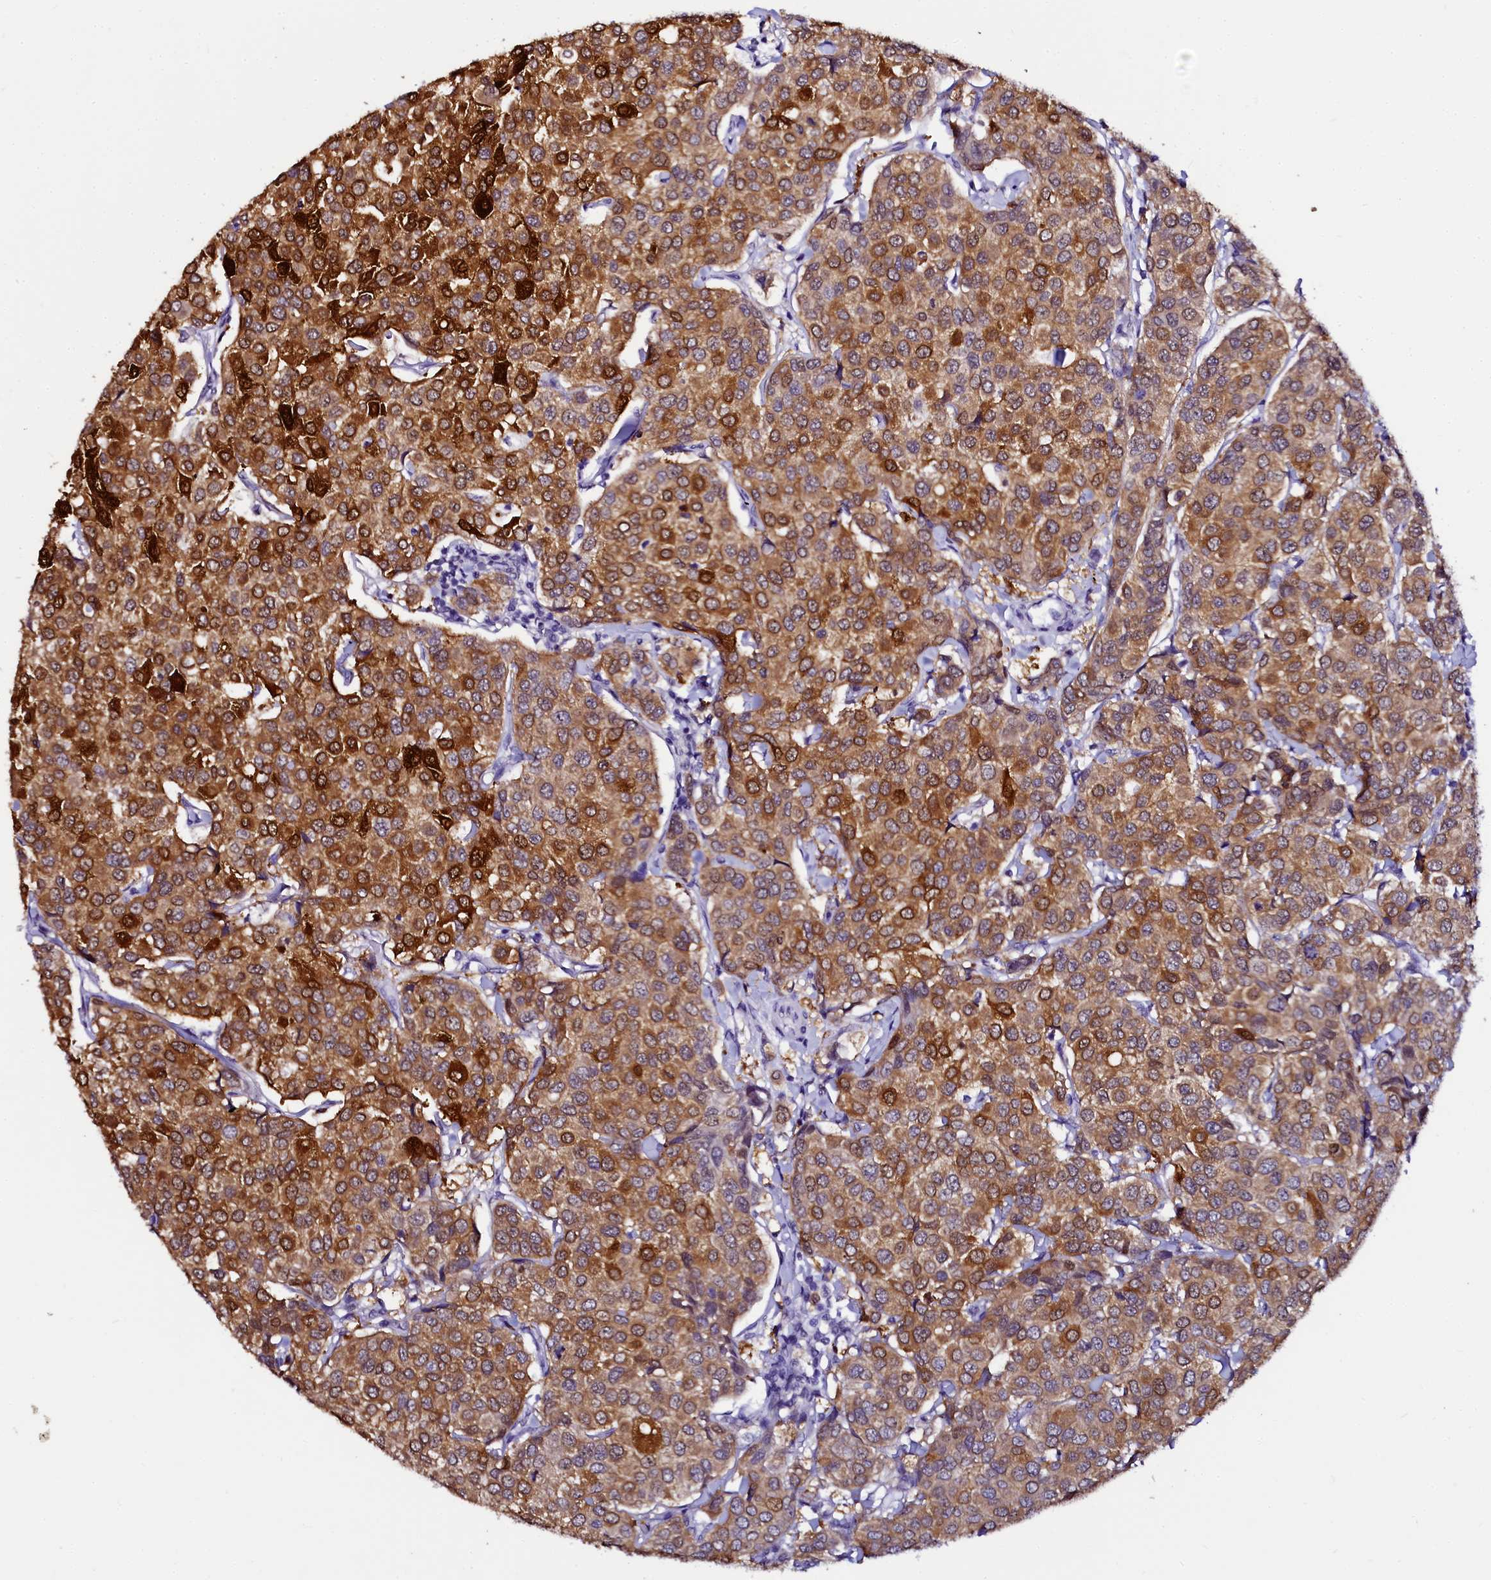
{"staining": {"intensity": "strong", "quantity": ">75%", "location": "cytoplasmic/membranous"}, "tissue": "breast cancer", "cell_type": "Tumor cells", "image_type": "cancer", "snomed": [{"axis": "morphology", "description": "Duct carcinoma"}, {"axis": "topography", "description": "Breast"}], "caption": "The immunohistochemical stain shows strong cytoplasmic/membranous staining in tumor cells of breast cancer (infiltrating ductal carcinoma) tissue.", "gene": "SORD", "patient": {"sex": "female", "age": 55}}